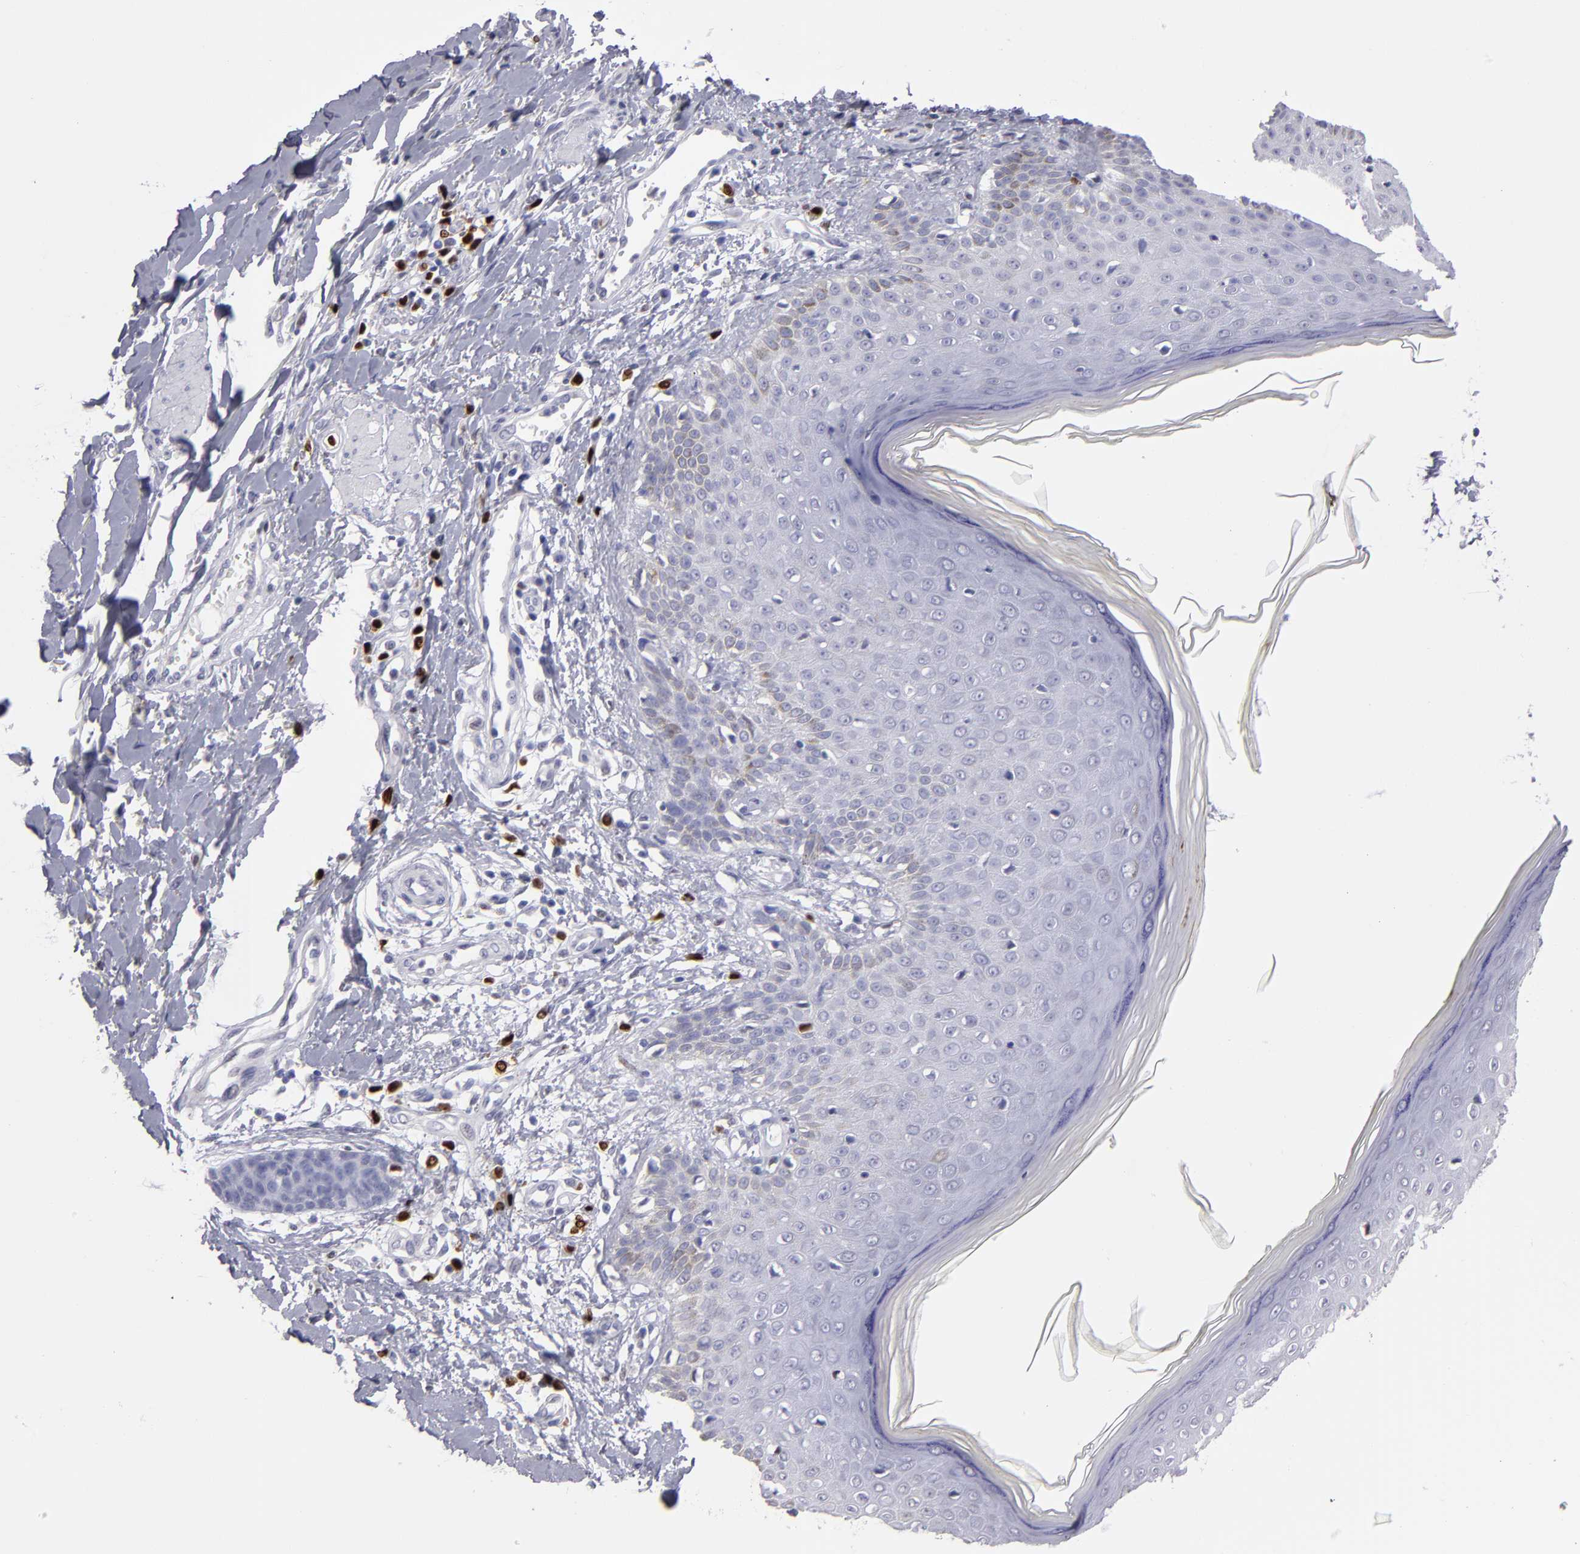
{"staining": {"intensity": "weak", "quantity": "<25%", "location": "cytoplasmic/membranous"}, "tissue": "skin cancer", "cell_type": "Tumor cells", "image_type": "cancer", "snomed": [{"axis": "morphology", "description": "Squamous cell carcinoma, NOS"}, {"axis": "topography", "description": "Skin"}], "caption": "Immunohistochemical staining of skin squamous cell carcinoma shows no significant expression in tumor cells.", "gene": "IRF8", "patient": {"sex": "female", "age": 59}}